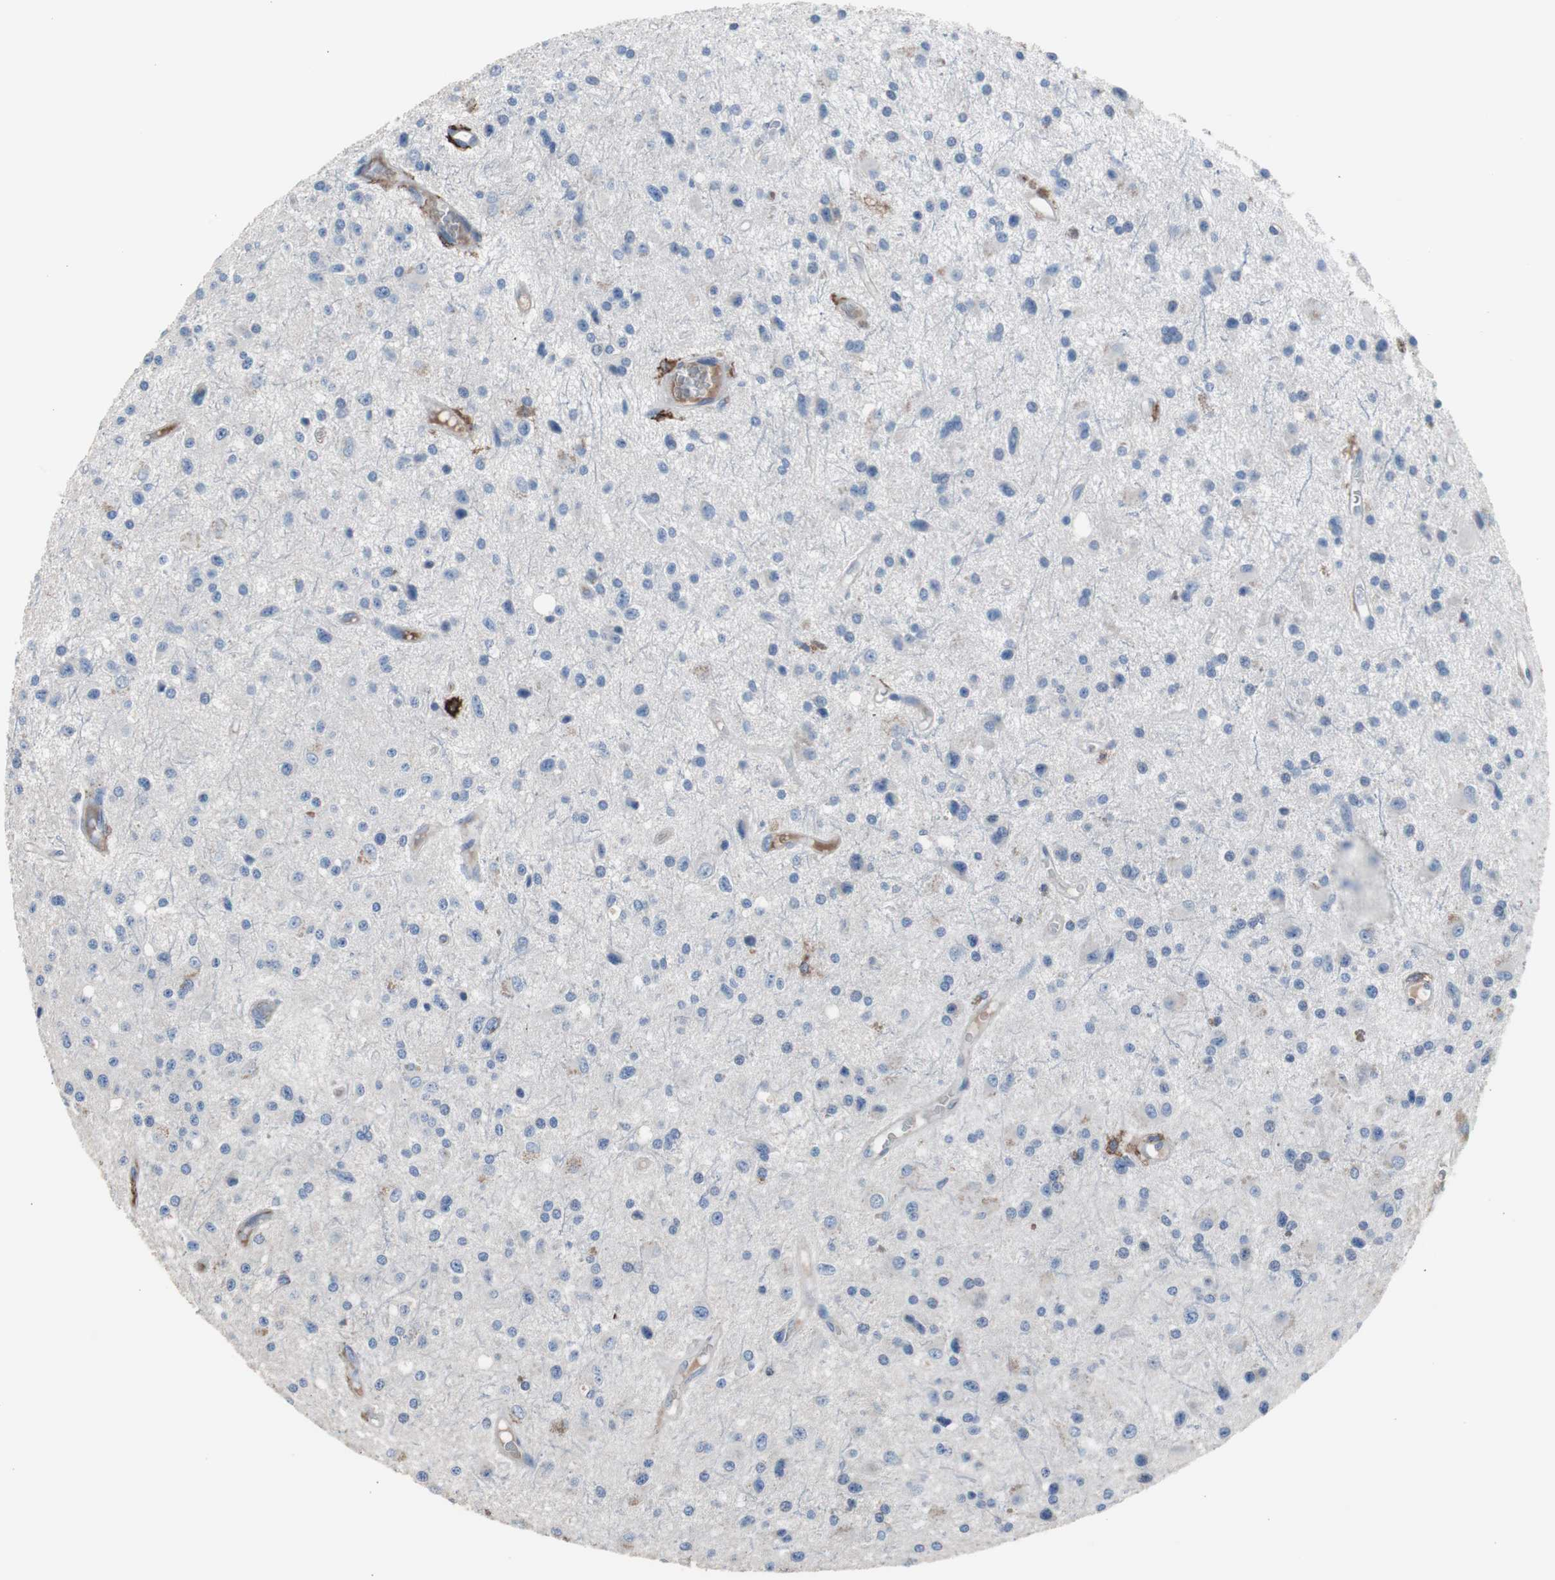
{"staining": {"intensity": "negative", "quantity": "none", "location": "none"}, "tissue": "glioma", "cell_type": "Tumor cells", "image_type": "cancer", "snomed": [{"axis": "morphology", "description": "Glioma, malignant, Low grade"}, {"axis": "topography", "description": "Brain"}], "caption": "There is no significant staining in tumor cells of malignant glioma (low-grade).", "gene": "FCGR2B", "patient": {"sex": "male", "age": 58}}